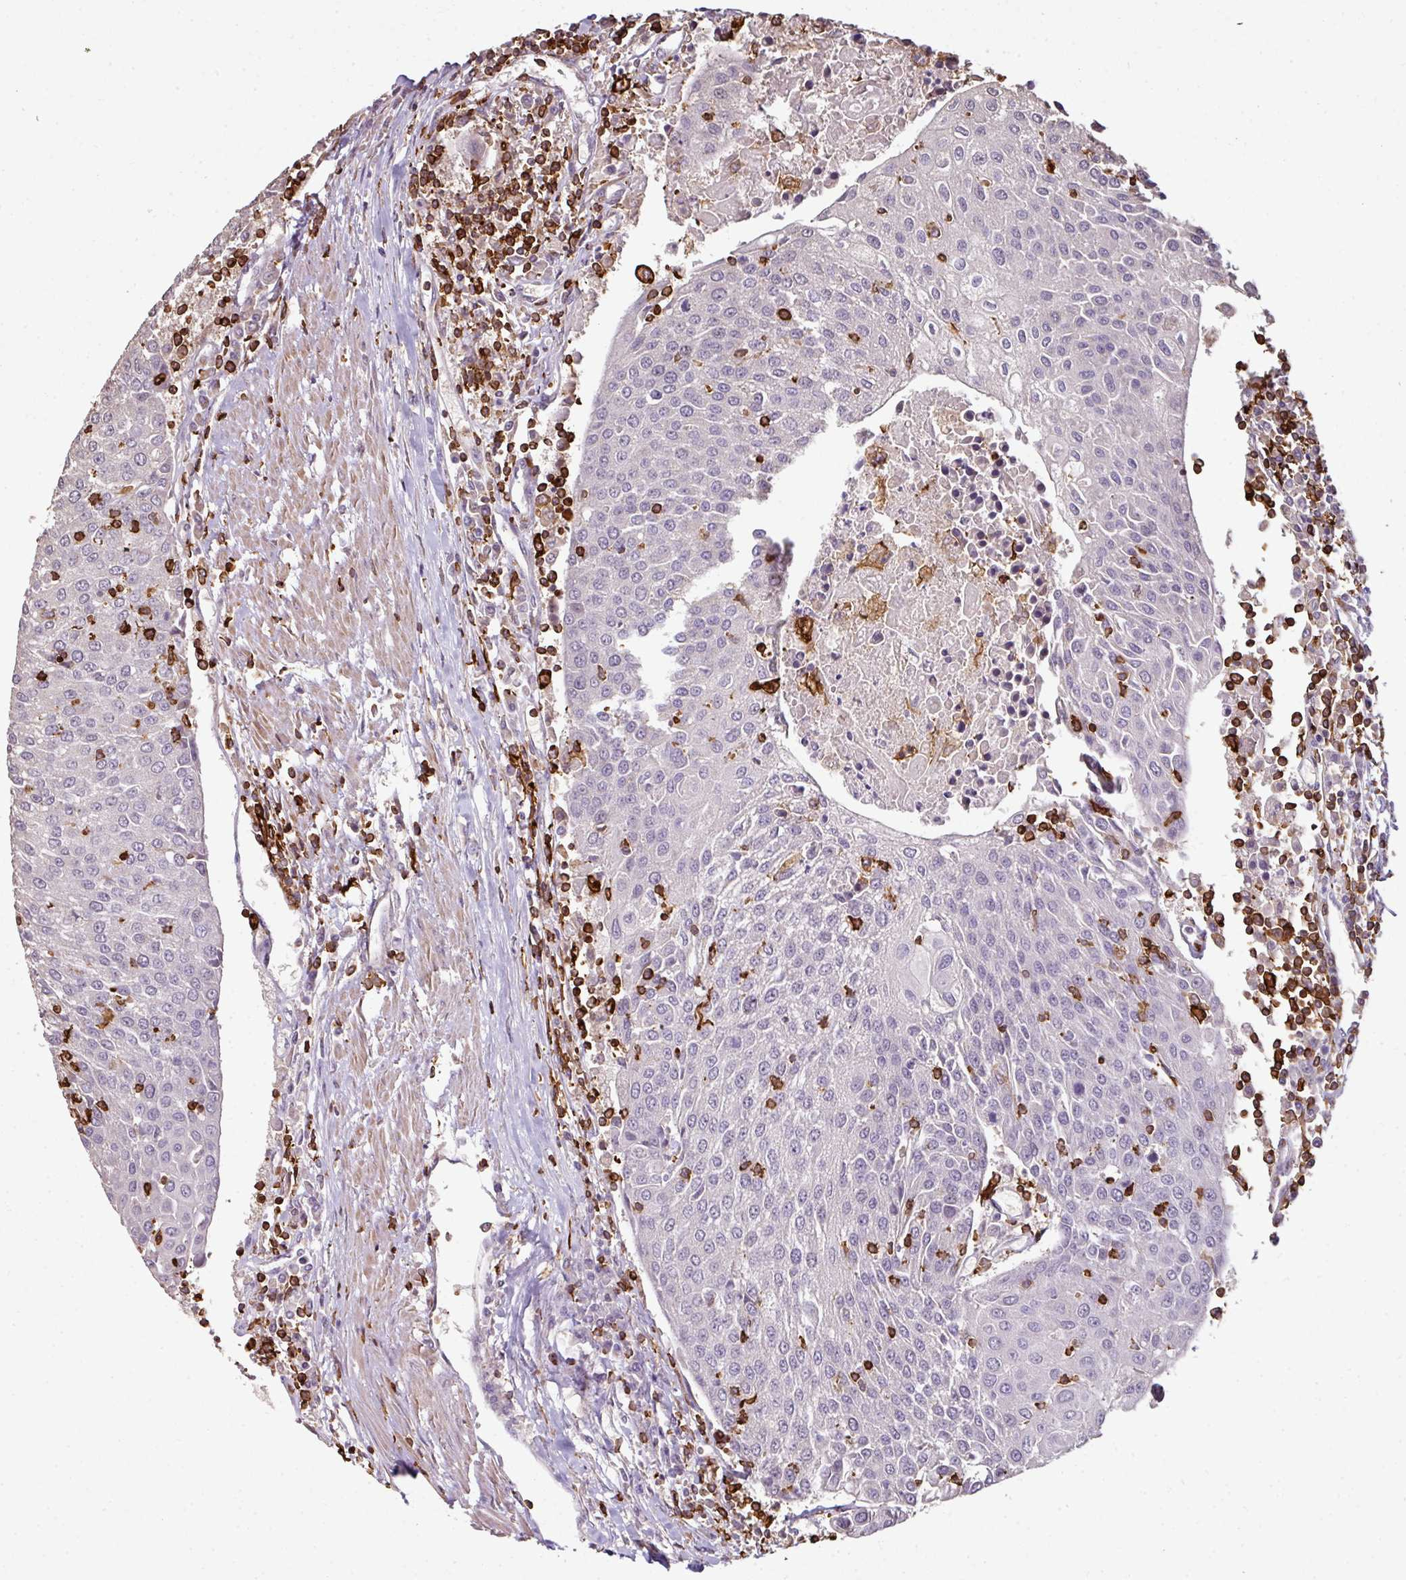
{"staining": {"intensity": "negative", "quantity": "none", "location": "none"}, "tissue": "urothelial cancer", "cell_type": "Tumor cells", "image_type": "cancer", "snomed": [{"axis": "morphology", "description": "Urothelial carcinoma, High grade"}, {"axis": "topography", "description": "Urinary bladder"}], "caption": "Tumor cells are negative for protein expression in human urothelial cancer.", "gene": "OLFML2B", "patient": {"sex": "female", "age": 85}}